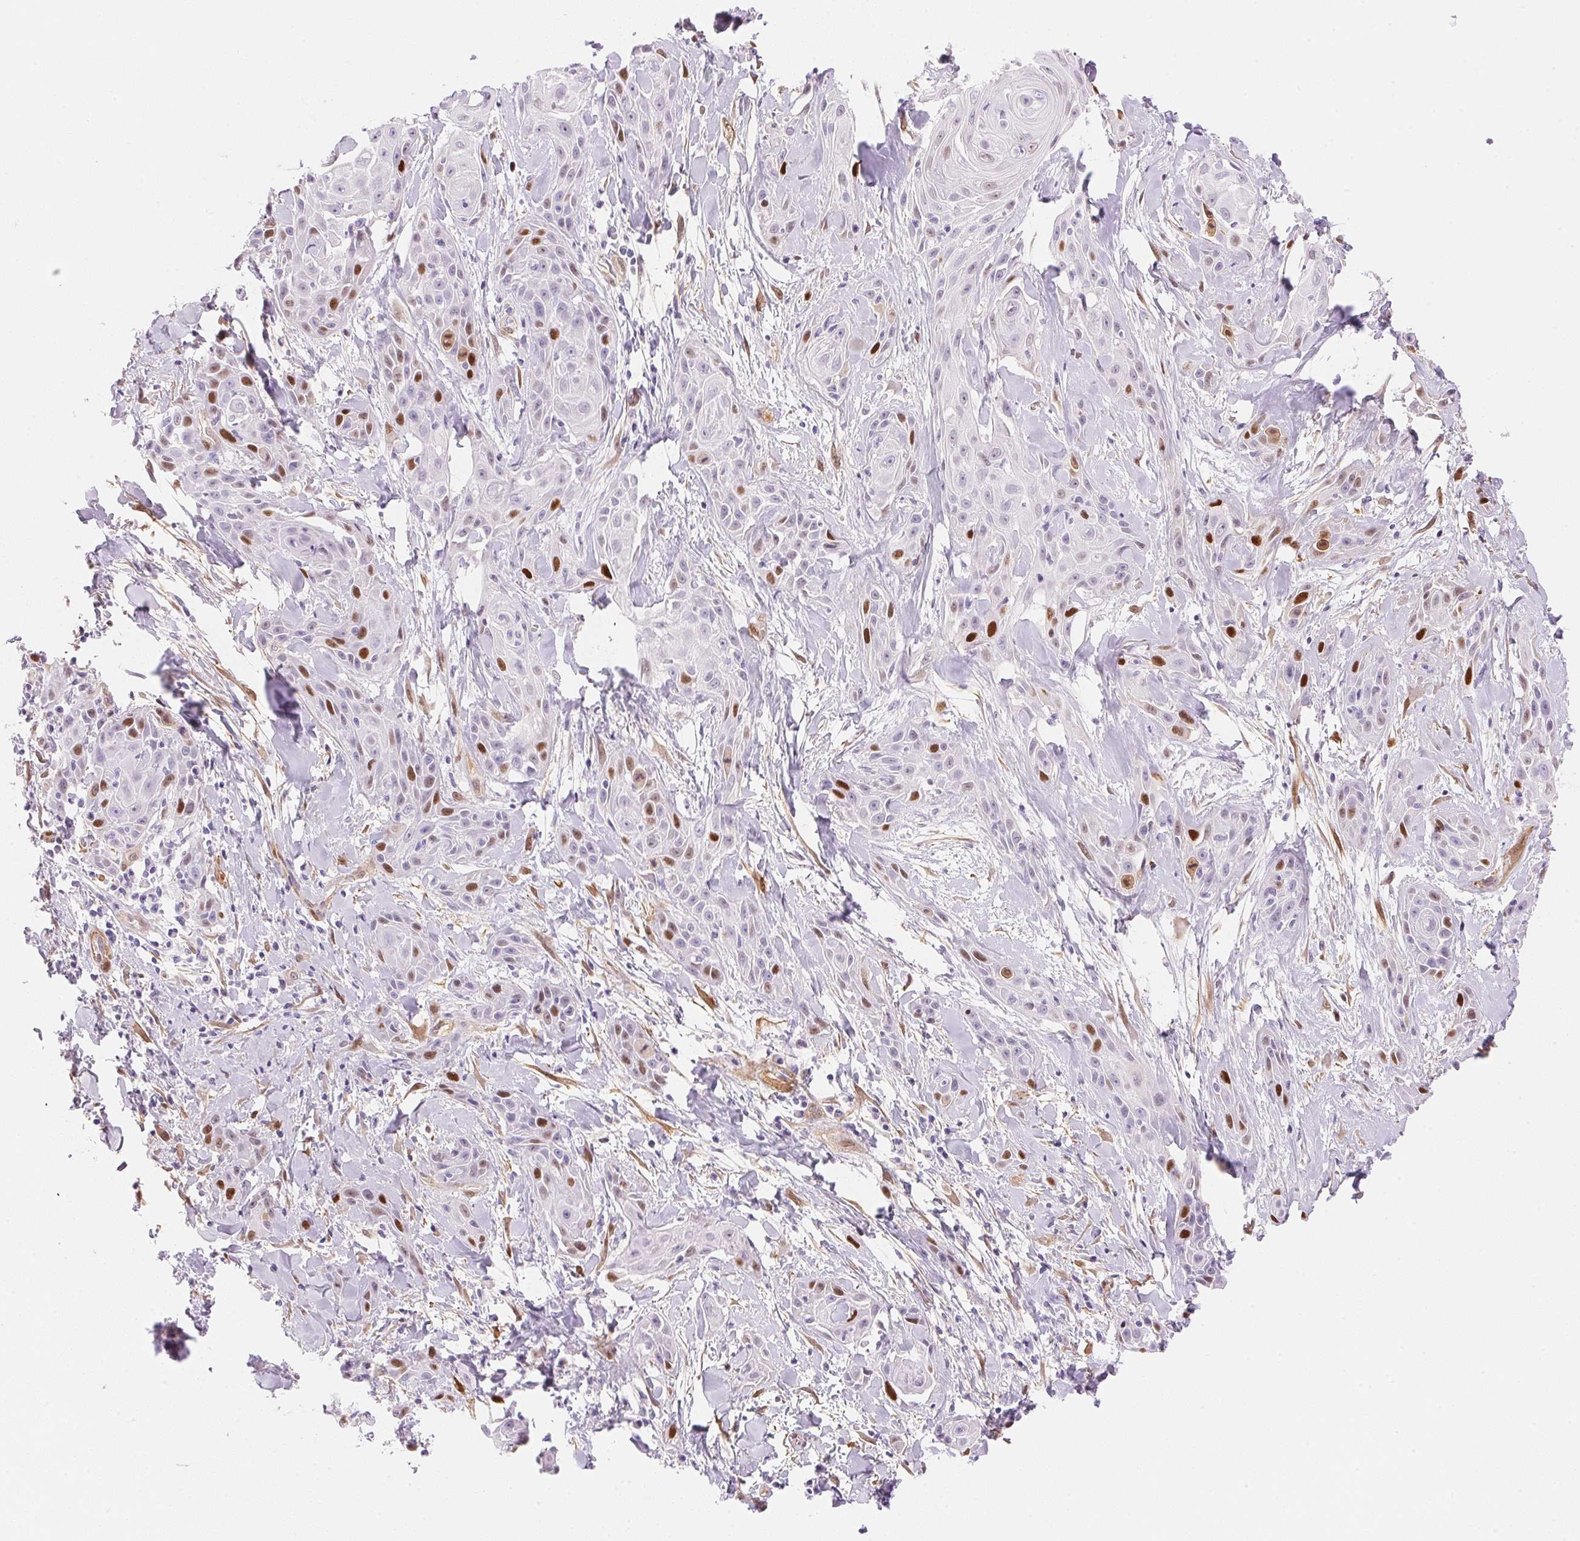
{"staining": {"intensity": "strong", "quantity": "<25%", "location": "nuclear"}, "tissue": "skin cancer", "cell_type": "Tumor cells", "image_type": "cancer", "snomed": [{"axis": "morphology", "description": "Squamous cell carcinoma, NOS"}, {"axis": "topography", "description": "Skin"}, {"axis": "topography", "description": "Anal"}], "caption": "Human squamous cell carcinoma (skin) stained for a protein (brown) demonstrates strong nuclear positive positivity in approximately <25% of tumor cells.", "gene": "SMTN", "patient": {"sex": "male", "age": 64}}